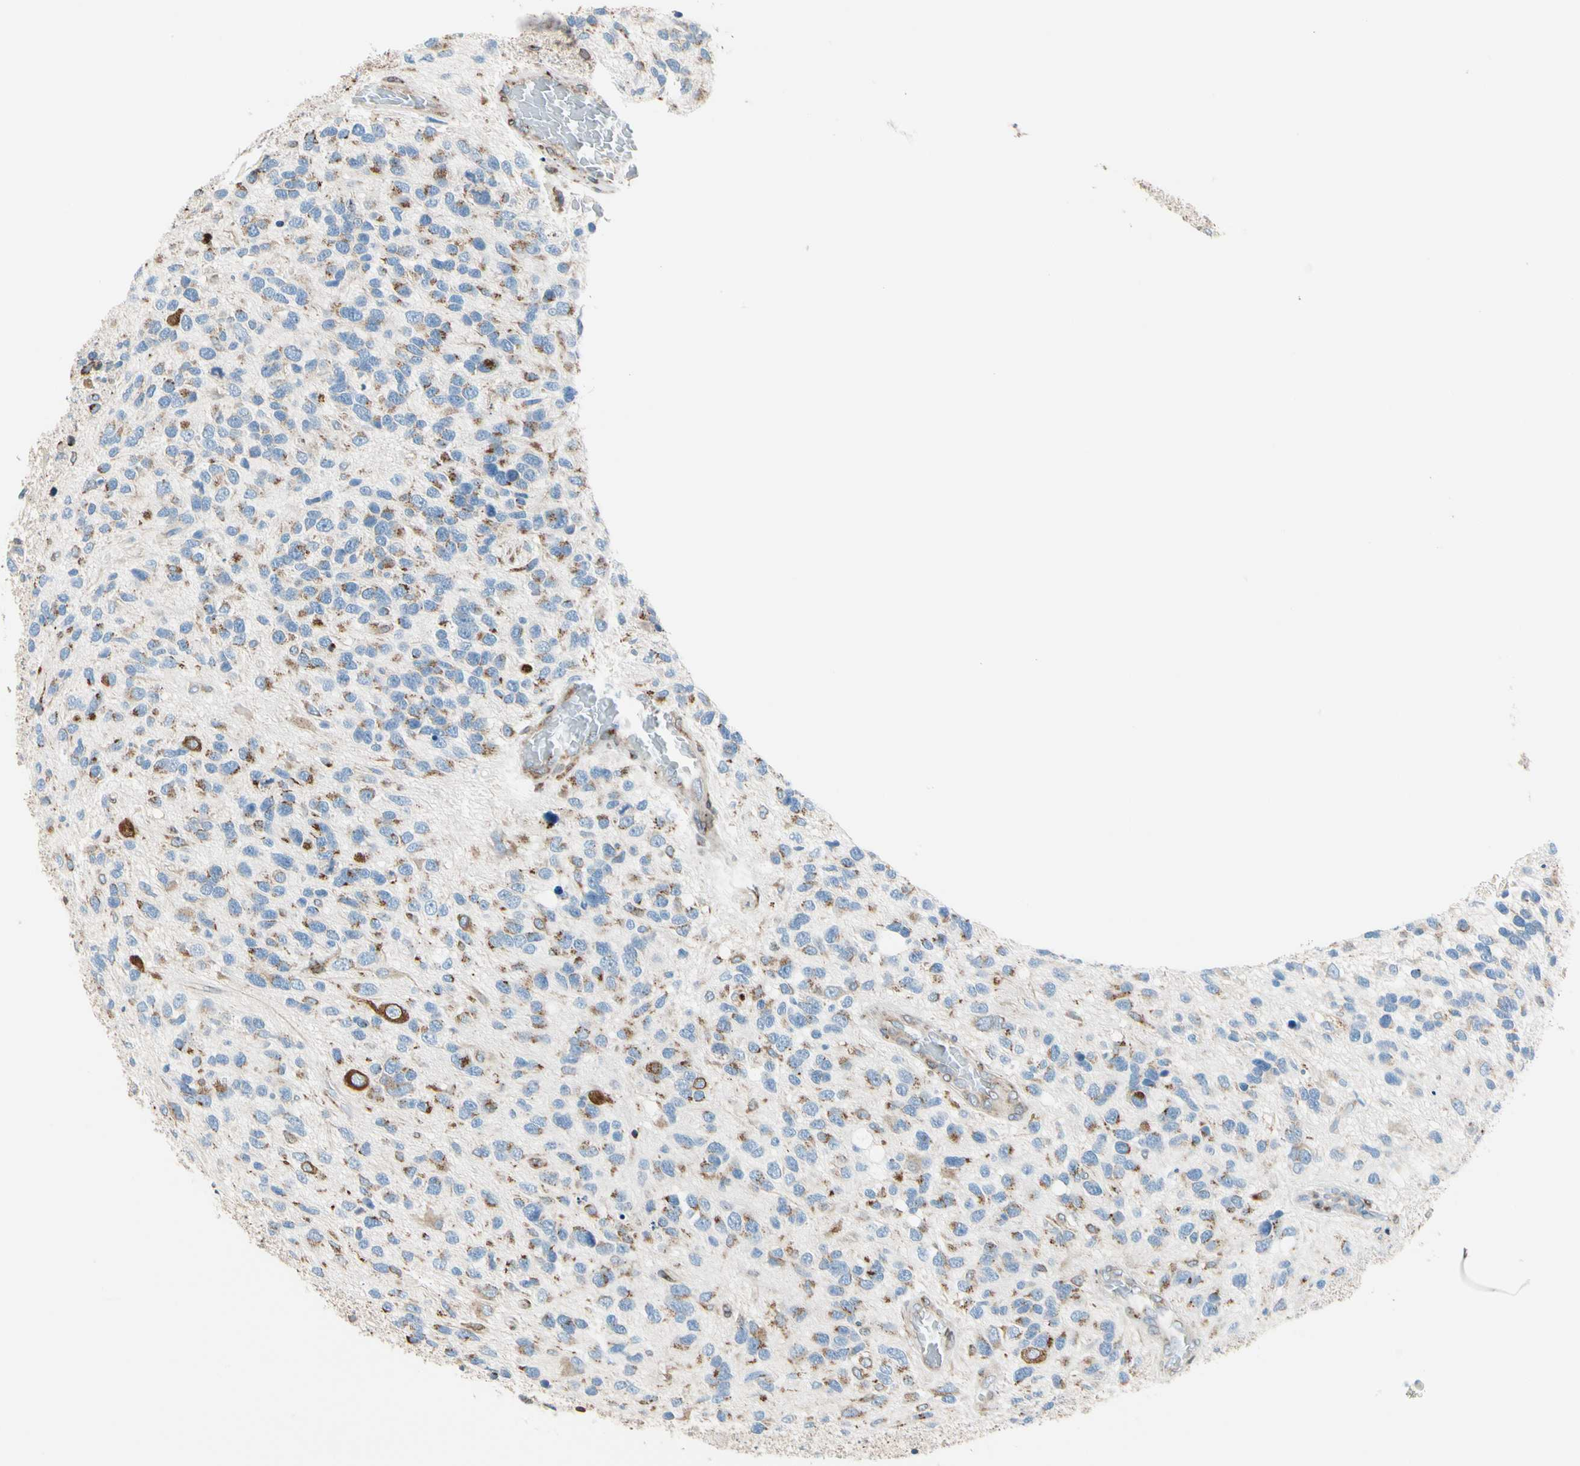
{"staining": {"intensity": "moderate", "quantity": "25%-75%", "location": "cytoplasmic/membranous"}, "tissue": "glioma", "cell_type": "Tumor cells", "image_type": "cancer", "snomed": [{"axis": "morphology", "description": "Glioma, malignant, High grade"}, {"axis": "topography", "description": "Brain"}], "caption": "Glioma stained with a brown dye exhibits moderate cytoplasmic/membranous positive positivity in about 25%-75% of tumor cells.", "gene": "NUCB1", "patient": {"sex": "female", "age": 58}}